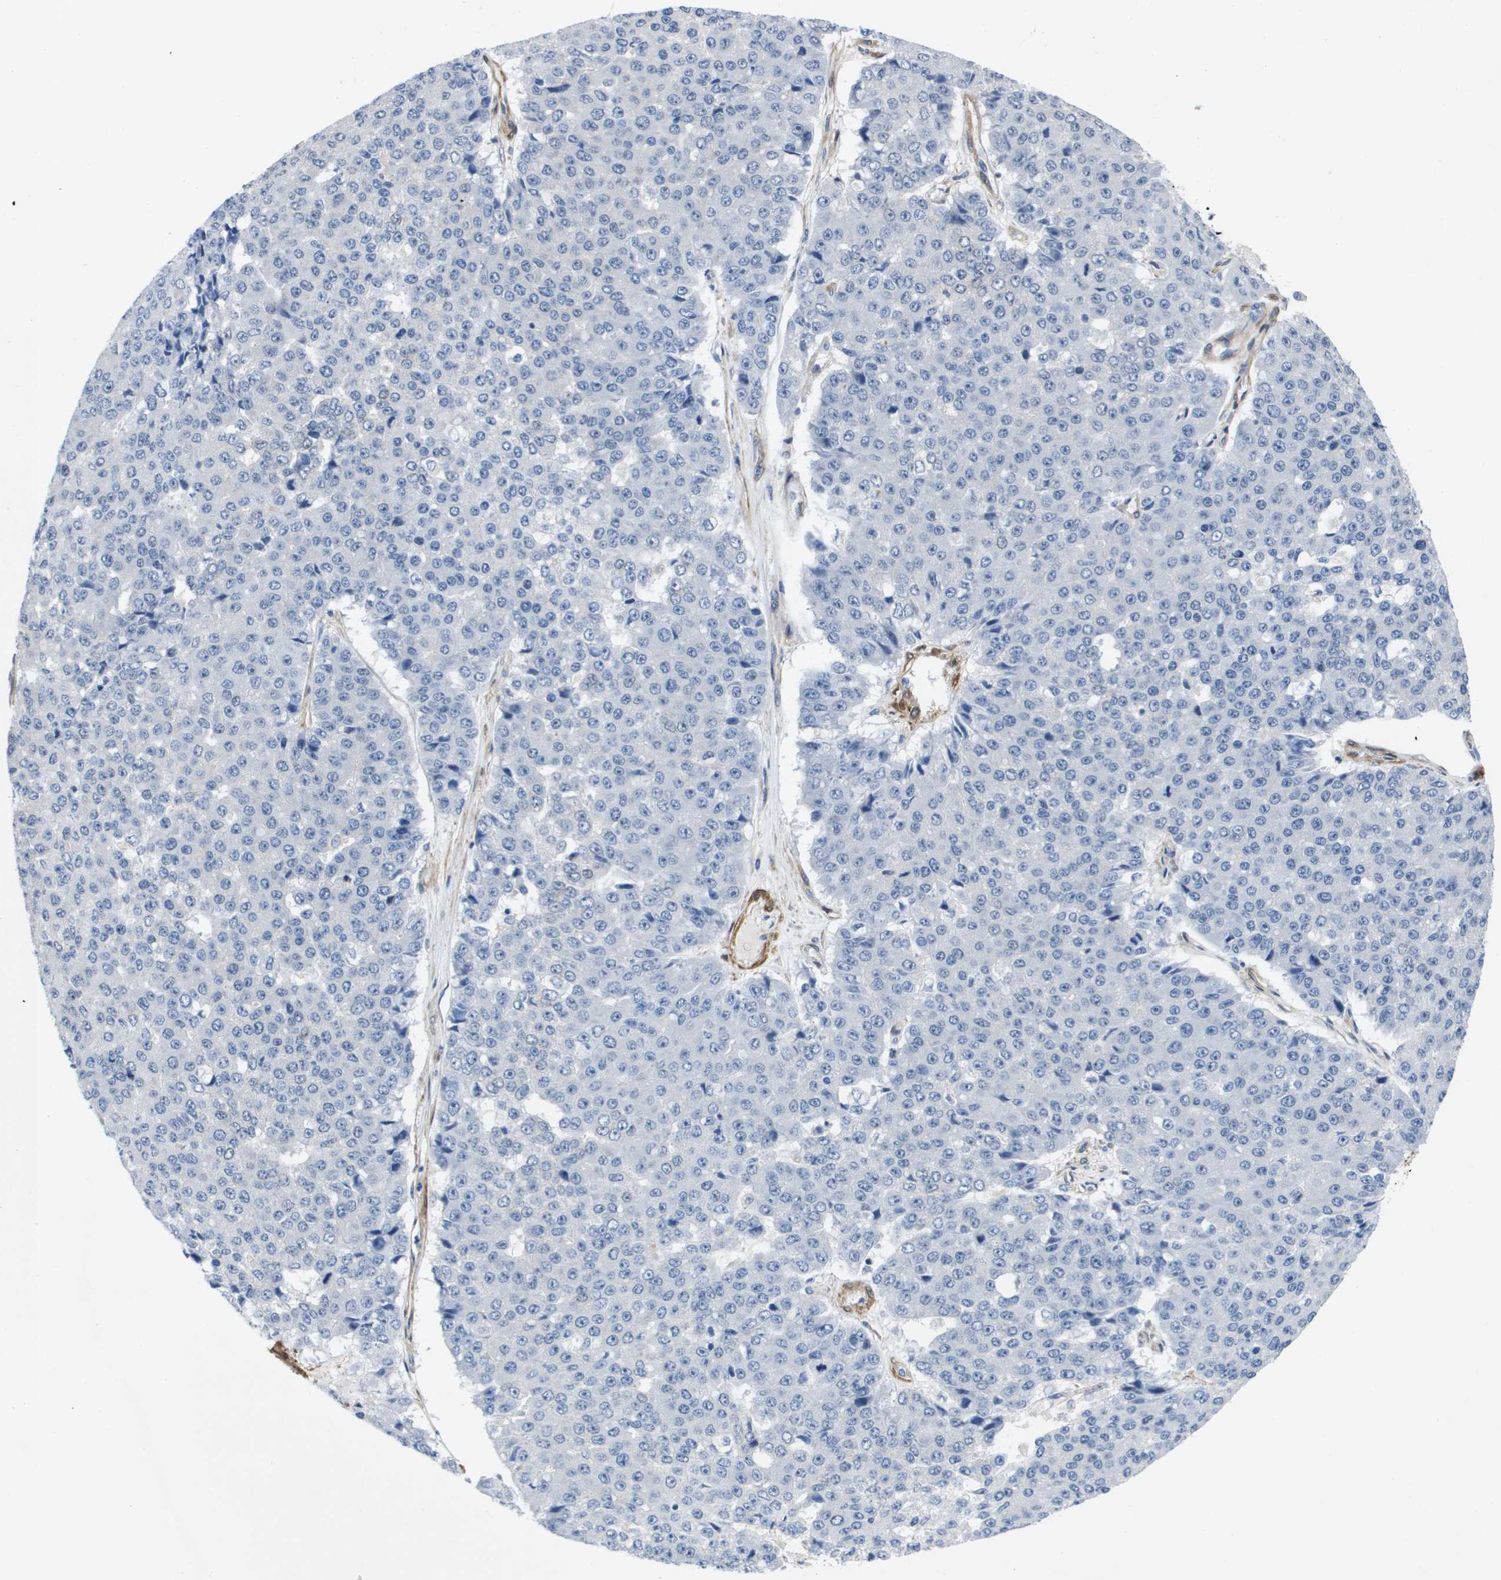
{"staining": {"intensity": "negative", "quantity": "none", "location": "none"}, "tissue": "pancreatic cancer", "cell_type": "Tumor cells", "image_type": "cancer", "snomed": [{"axis": "morphology", "description": "Adenocarcinoma, NOS"}, {"axis": "topography", "description": "Pancreas"}], "caption": "This micrograph is of pancreatic cancer stained with IHC to label a protein in brown with the nuclei are counter-stained blue. There is no positivity in tumor cells.", "gene": "LPP", "patient": {"sex": "male", "age": 50}}